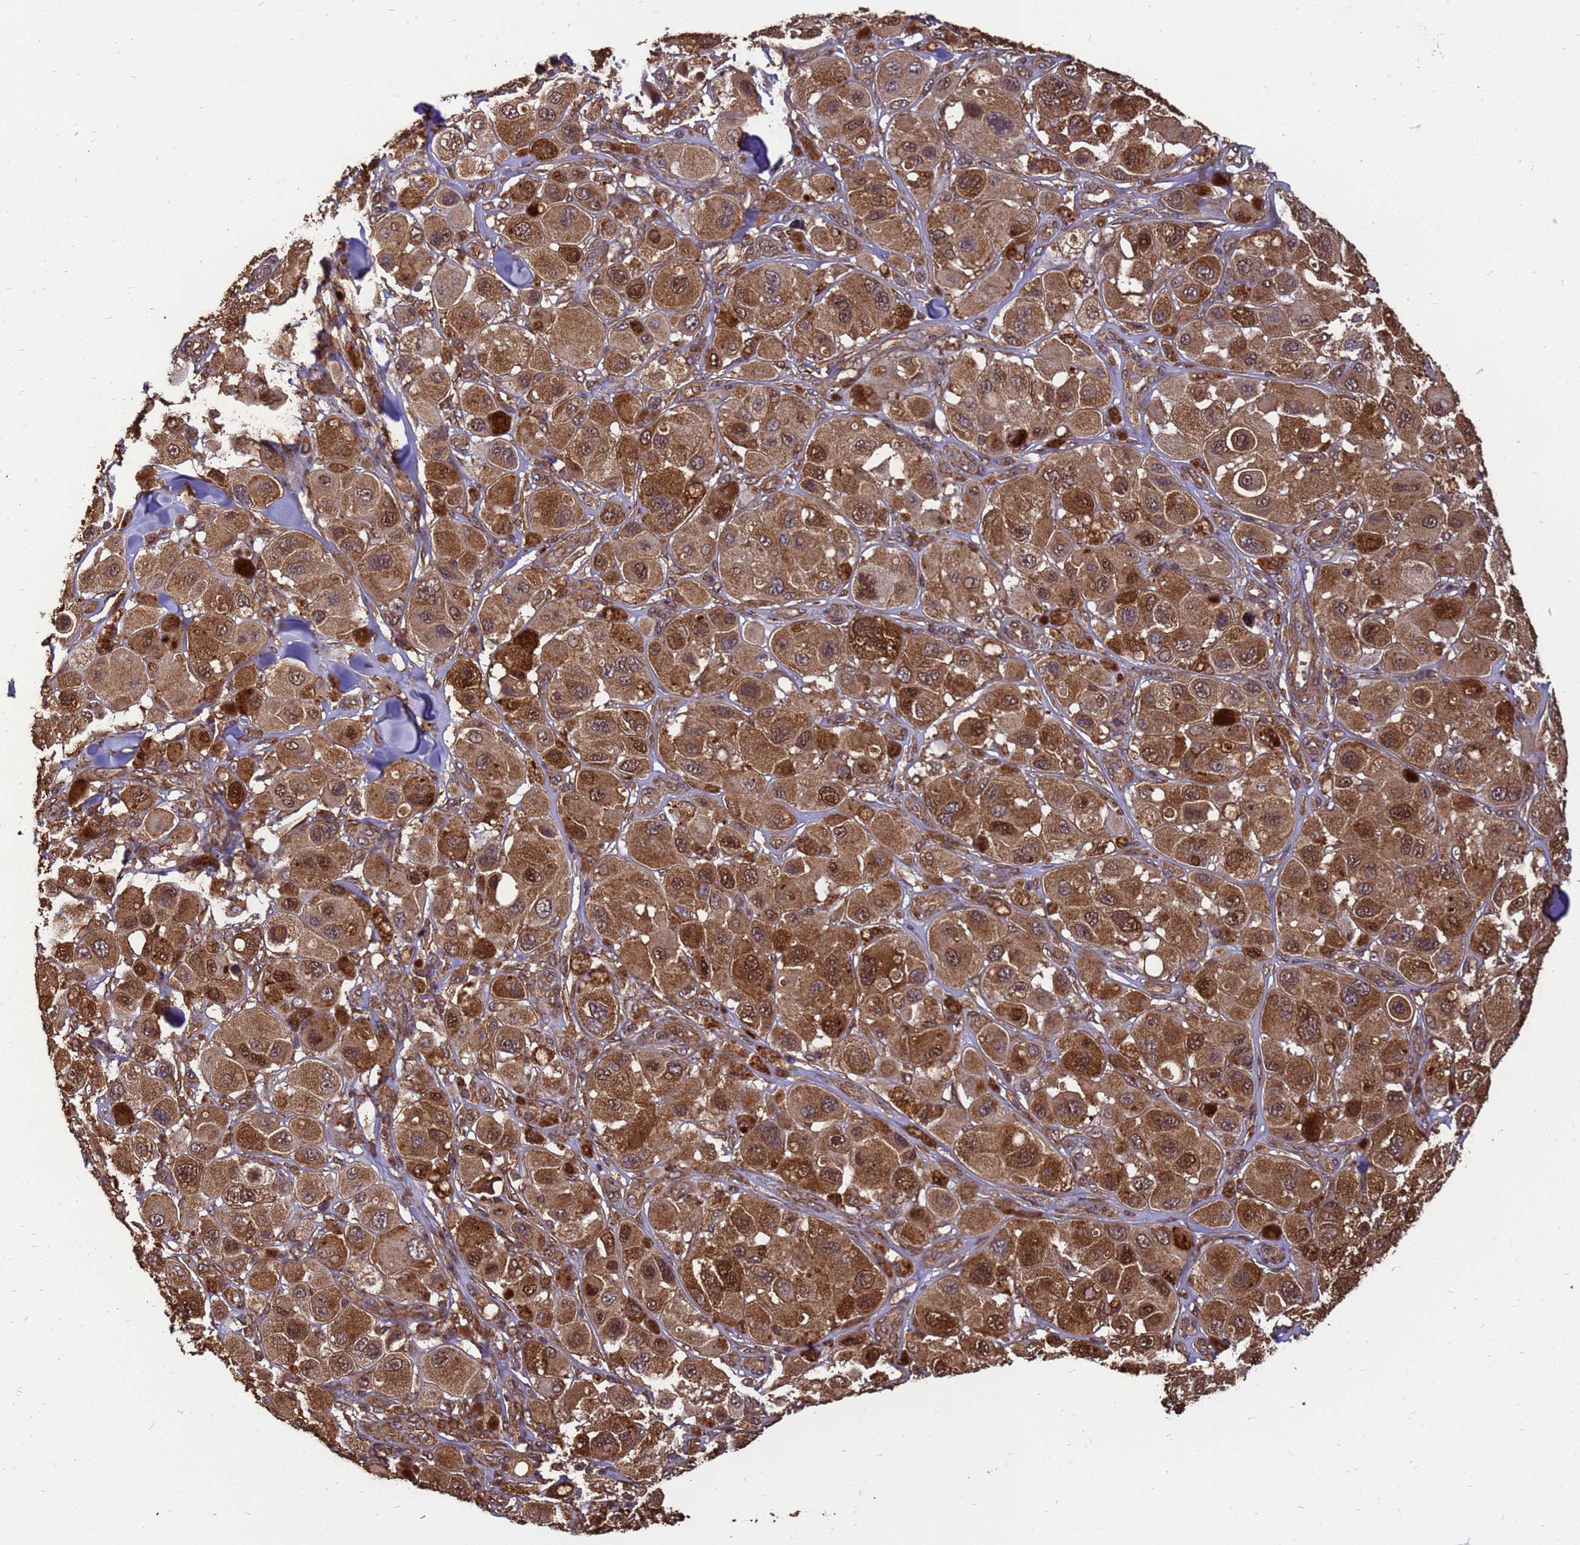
{"staining": {"intensity": "moderate", "quantity": ">75%", "location": "cytoplasmic/membranous,nuclear"}, "tissue": "melanoma", "cell_type": "Tumor cells", "image_type": "cancer", "snomed": [{"axis": "morphology", "description": "Malignant melanoma, Metastatic site"}, {"axis": "topography", "description": "Skin"}], "caption": "The photomicrograph exhibits immunohistochemical staining of melanoma. There is moderate cytoplasmic/membranous and nuclear positivity is identified in approximately >75% of tumor cells.", "gene": "ZNF618", "patient": {"sex": "male", "age": 41}}